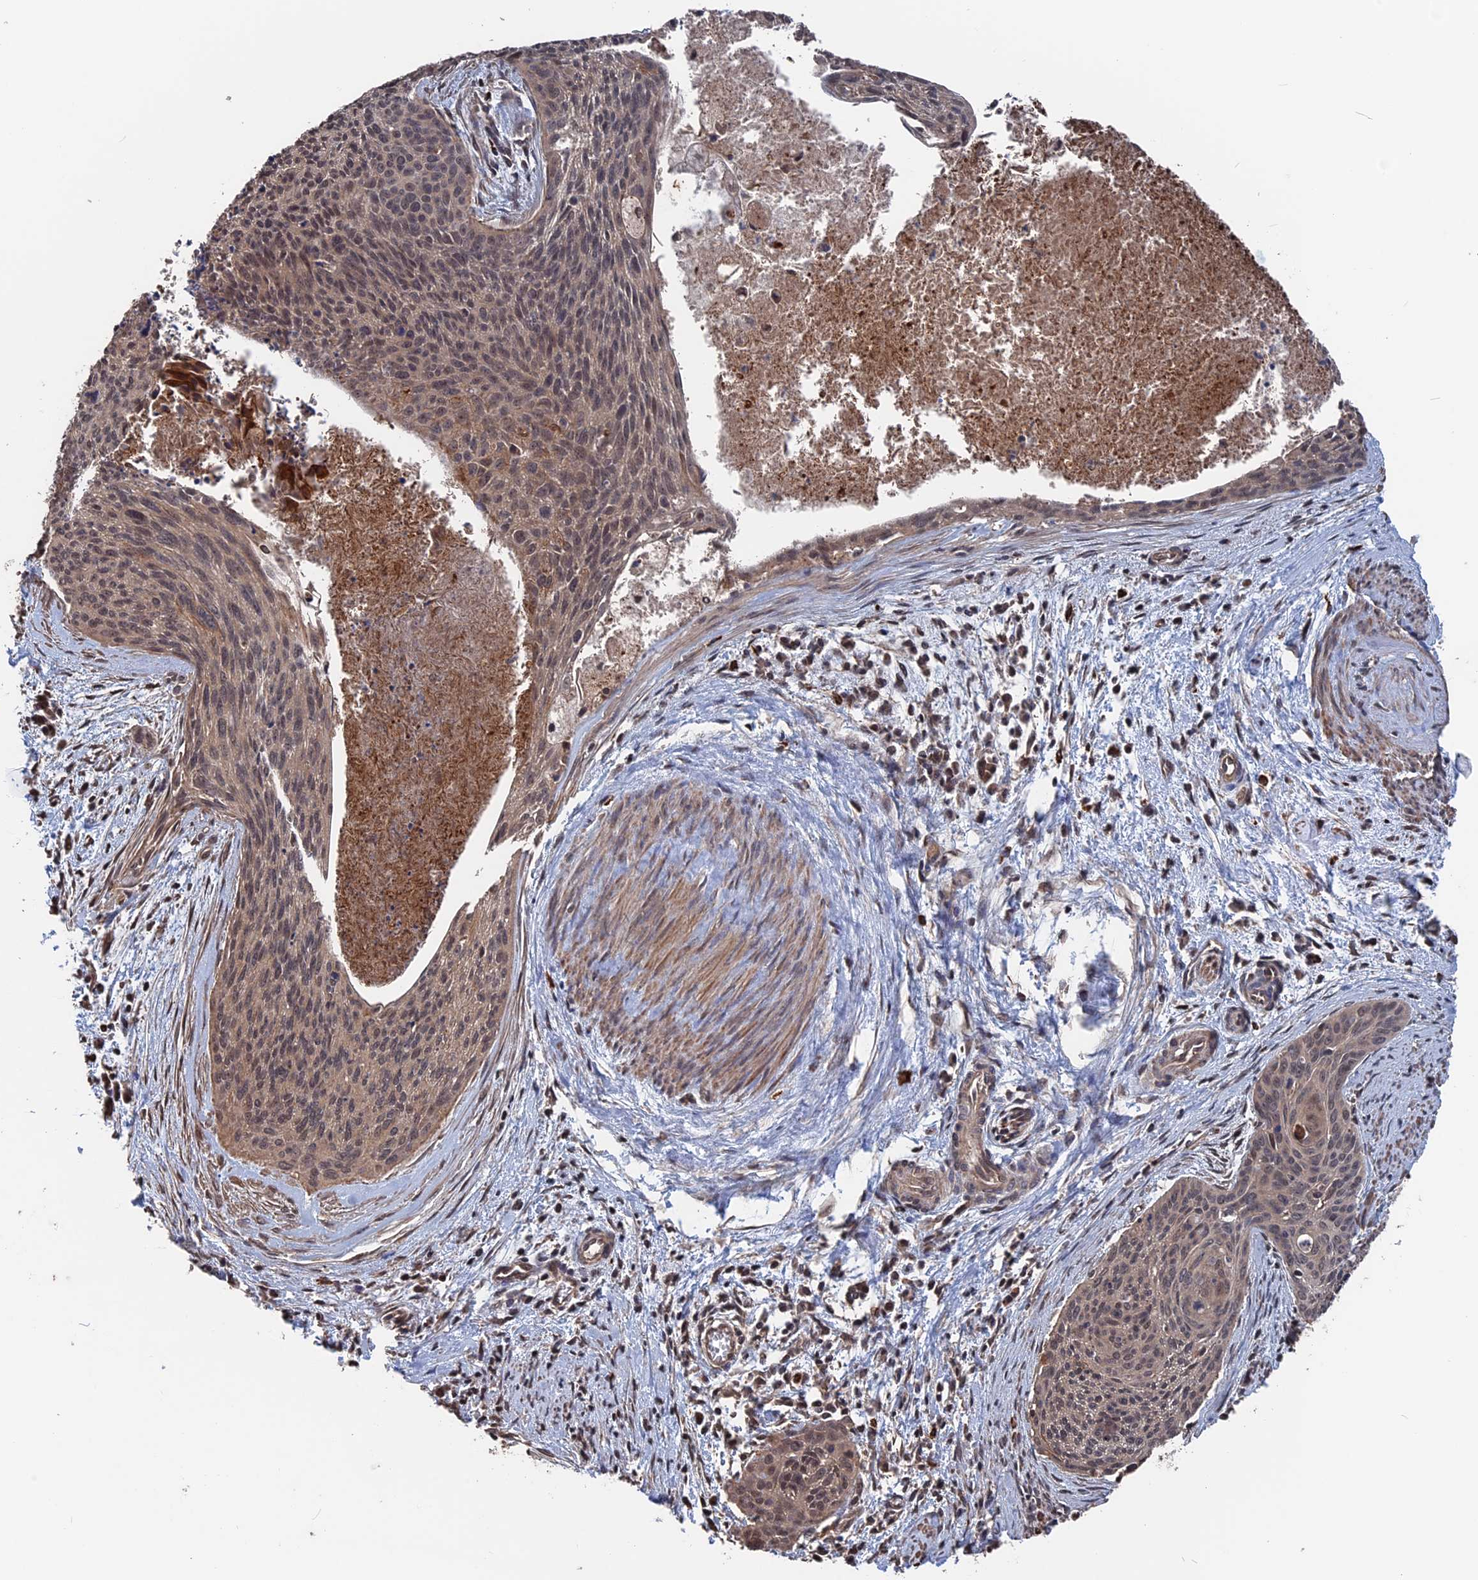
{"staining": {"intensity": "weak", "quantity": ">75%", "location": "cytoplasmic/membranous,nuclear"}, "tissue": "cervical cancer", "cell_type": "Tumor cells", "image_type": "cancer", "snomed": [{"axis": "morphology", "description": "Squamous cell carcinoma, NOS"}, {"axis": "topography", "description": "Cervix"}], "caption": "IHC micrograph of cervical squamous cell carcinoma stained for a protein (brown), which reveals low levels of weak cytoplasmic/membranous and nuclear expression in approximately >75% of tumor cells.", "gene": "PDE12", "patient": {"sex": "female", "age": 55}}